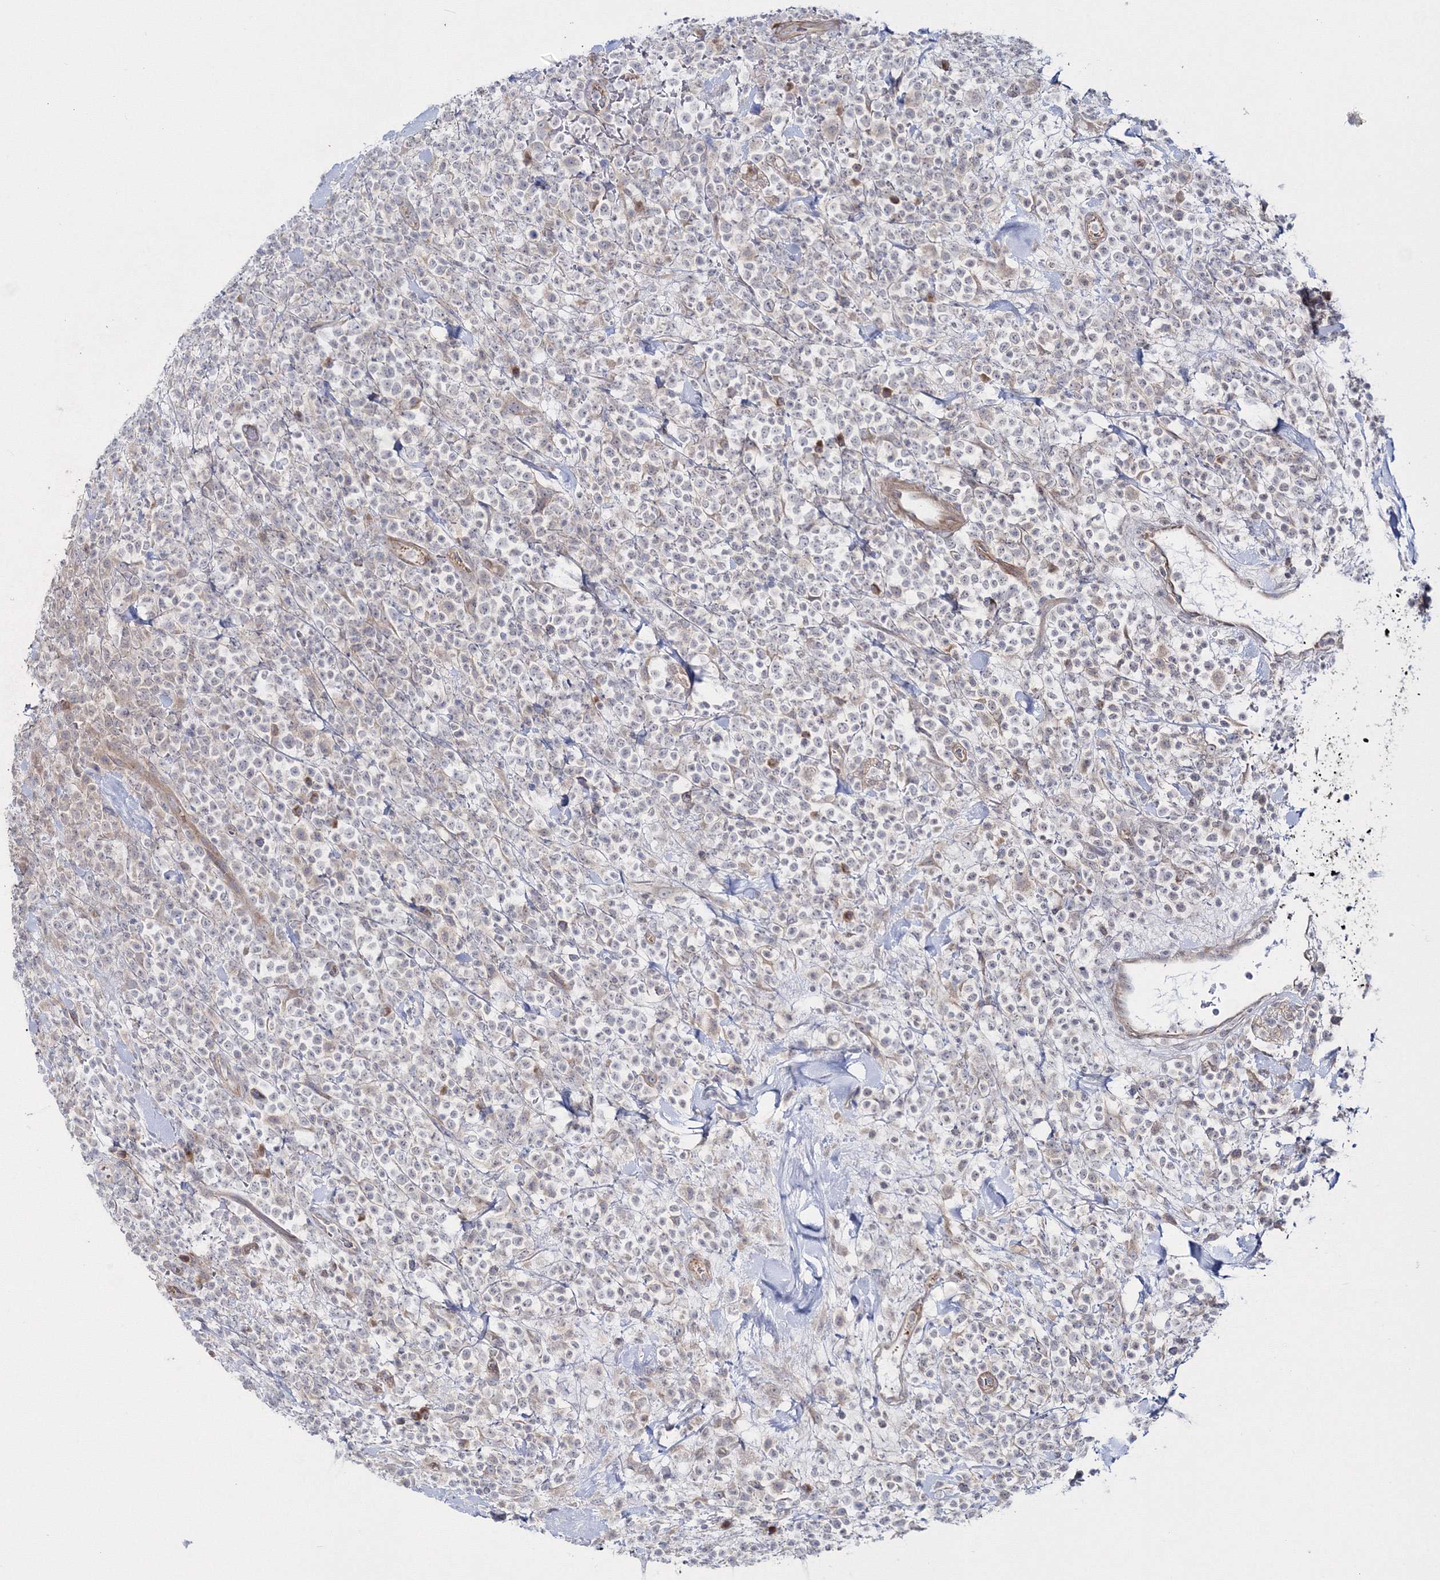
{"staining": {"intensity": "weak", "quantity": "<25%", "location": "cytoplasmic/membranous"}, "tissue": "lymphoma", "cell_type": "Tumor cells", "image_type": "cancer", "snomed": [{"axis": "morphology", "description": "Malignant lymphoma, non-Hodgkin's type, High grade"}, {"axis": "topography", "description": "Colon"}], "caption": "This micrograph is of high-grade malignant lymphoma, non-Hodgkin's type stained with immunohistochemistry to label a protein in brown with the nuclei are counter-stained blue. There is no positivity in tumor cells.", "gene": "IPMK", "patient": {"sex": "female", "age": 53}}